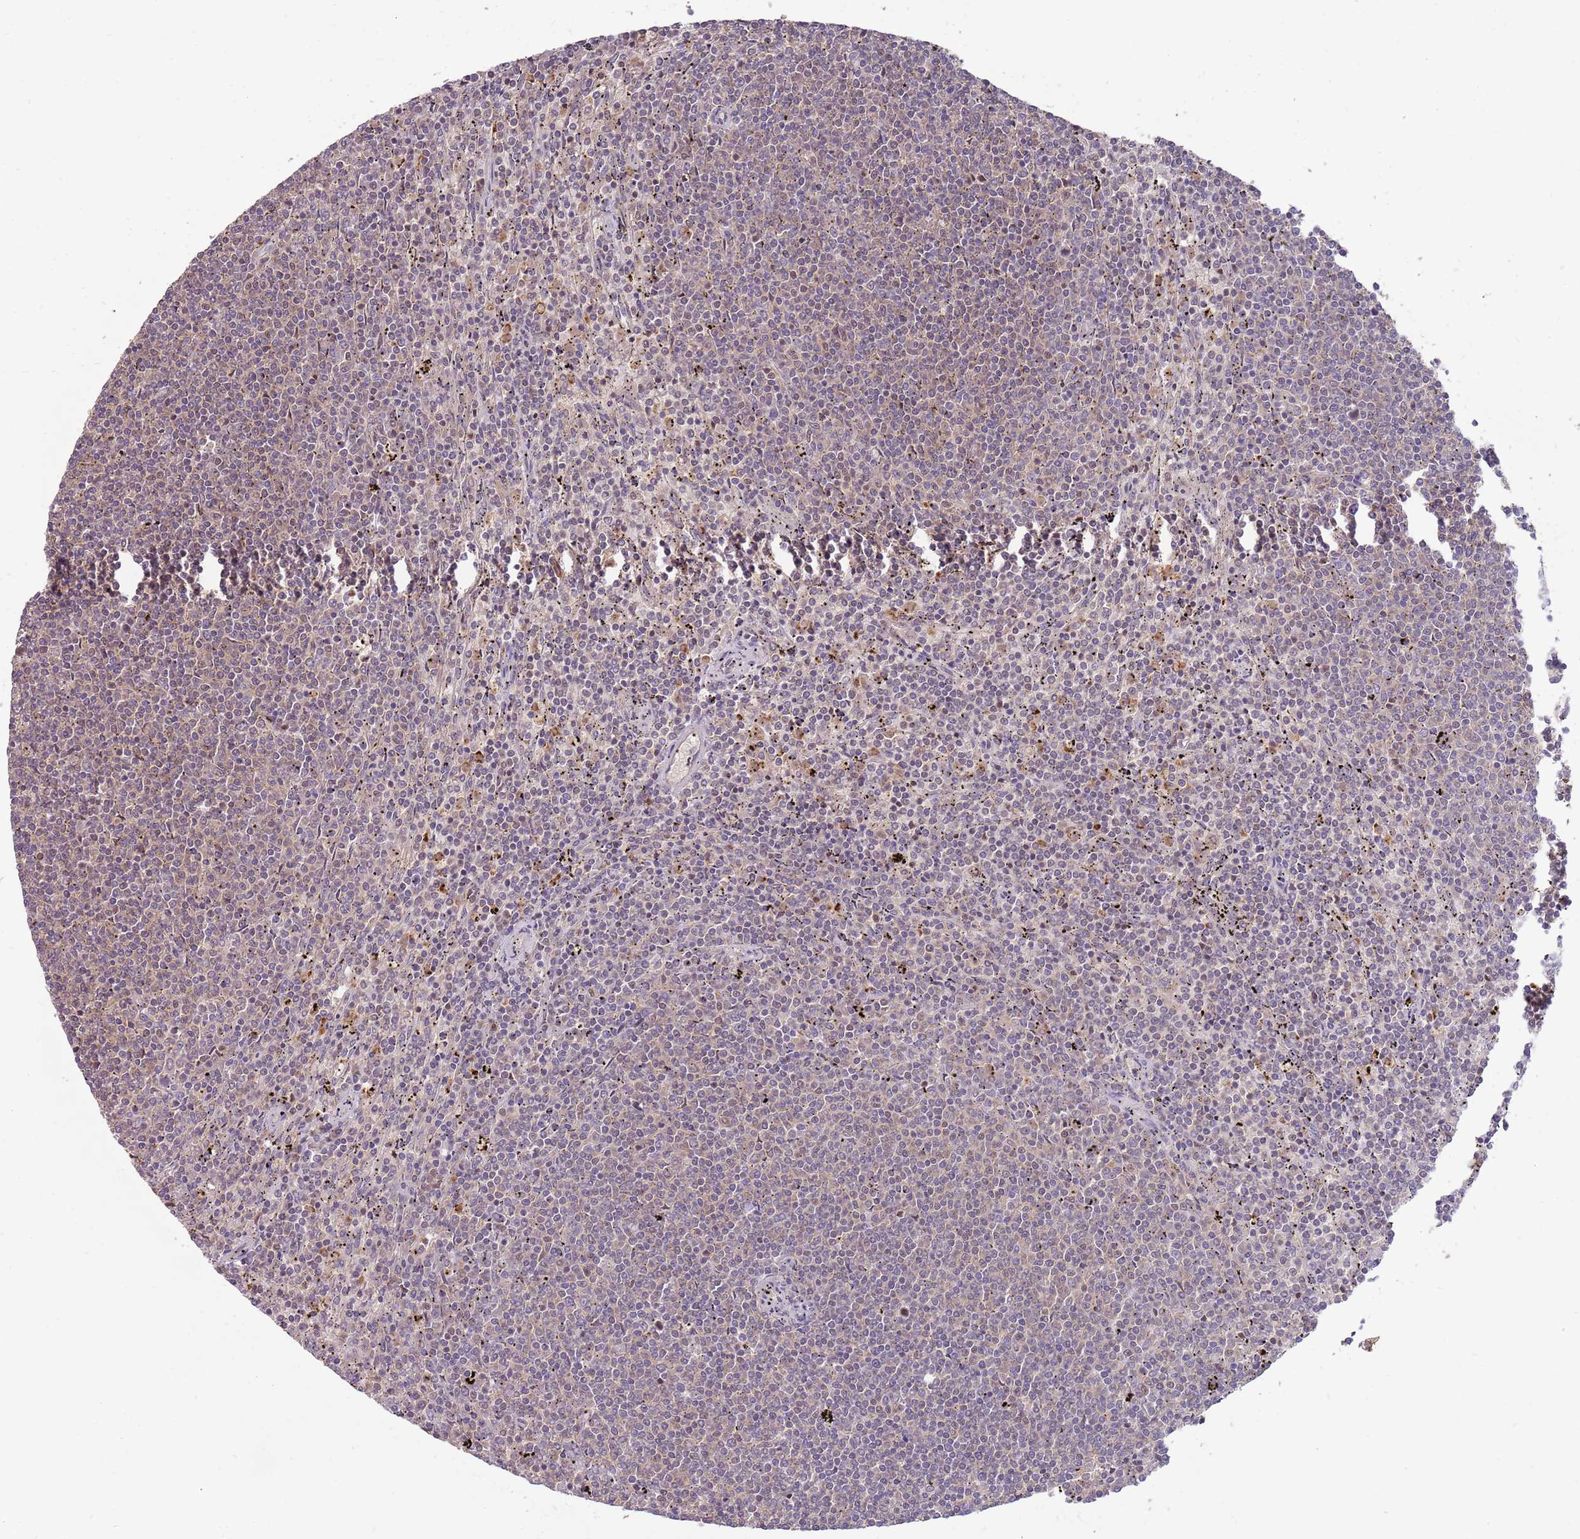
{"staining": {"intensity": "negative", "quantity": "none", "location": "none"}, "tissue": "lymphoma", "cell_type": "Tumor cells", "image_type": "cancer", "snomed": [{"axis": "morphology", "description": "Malignant lymphoma, non-Hodgkin's type, Low grade"}, {"axis": "topography", "description": "Spleen"}], "caption": "The immunohistochemistry (IHC) photomicrograph has no significant positivity in tumor cells of lymphoma tissue.", "gene": "NBPF6", "patient": {"sex": "female", "age": 50}}